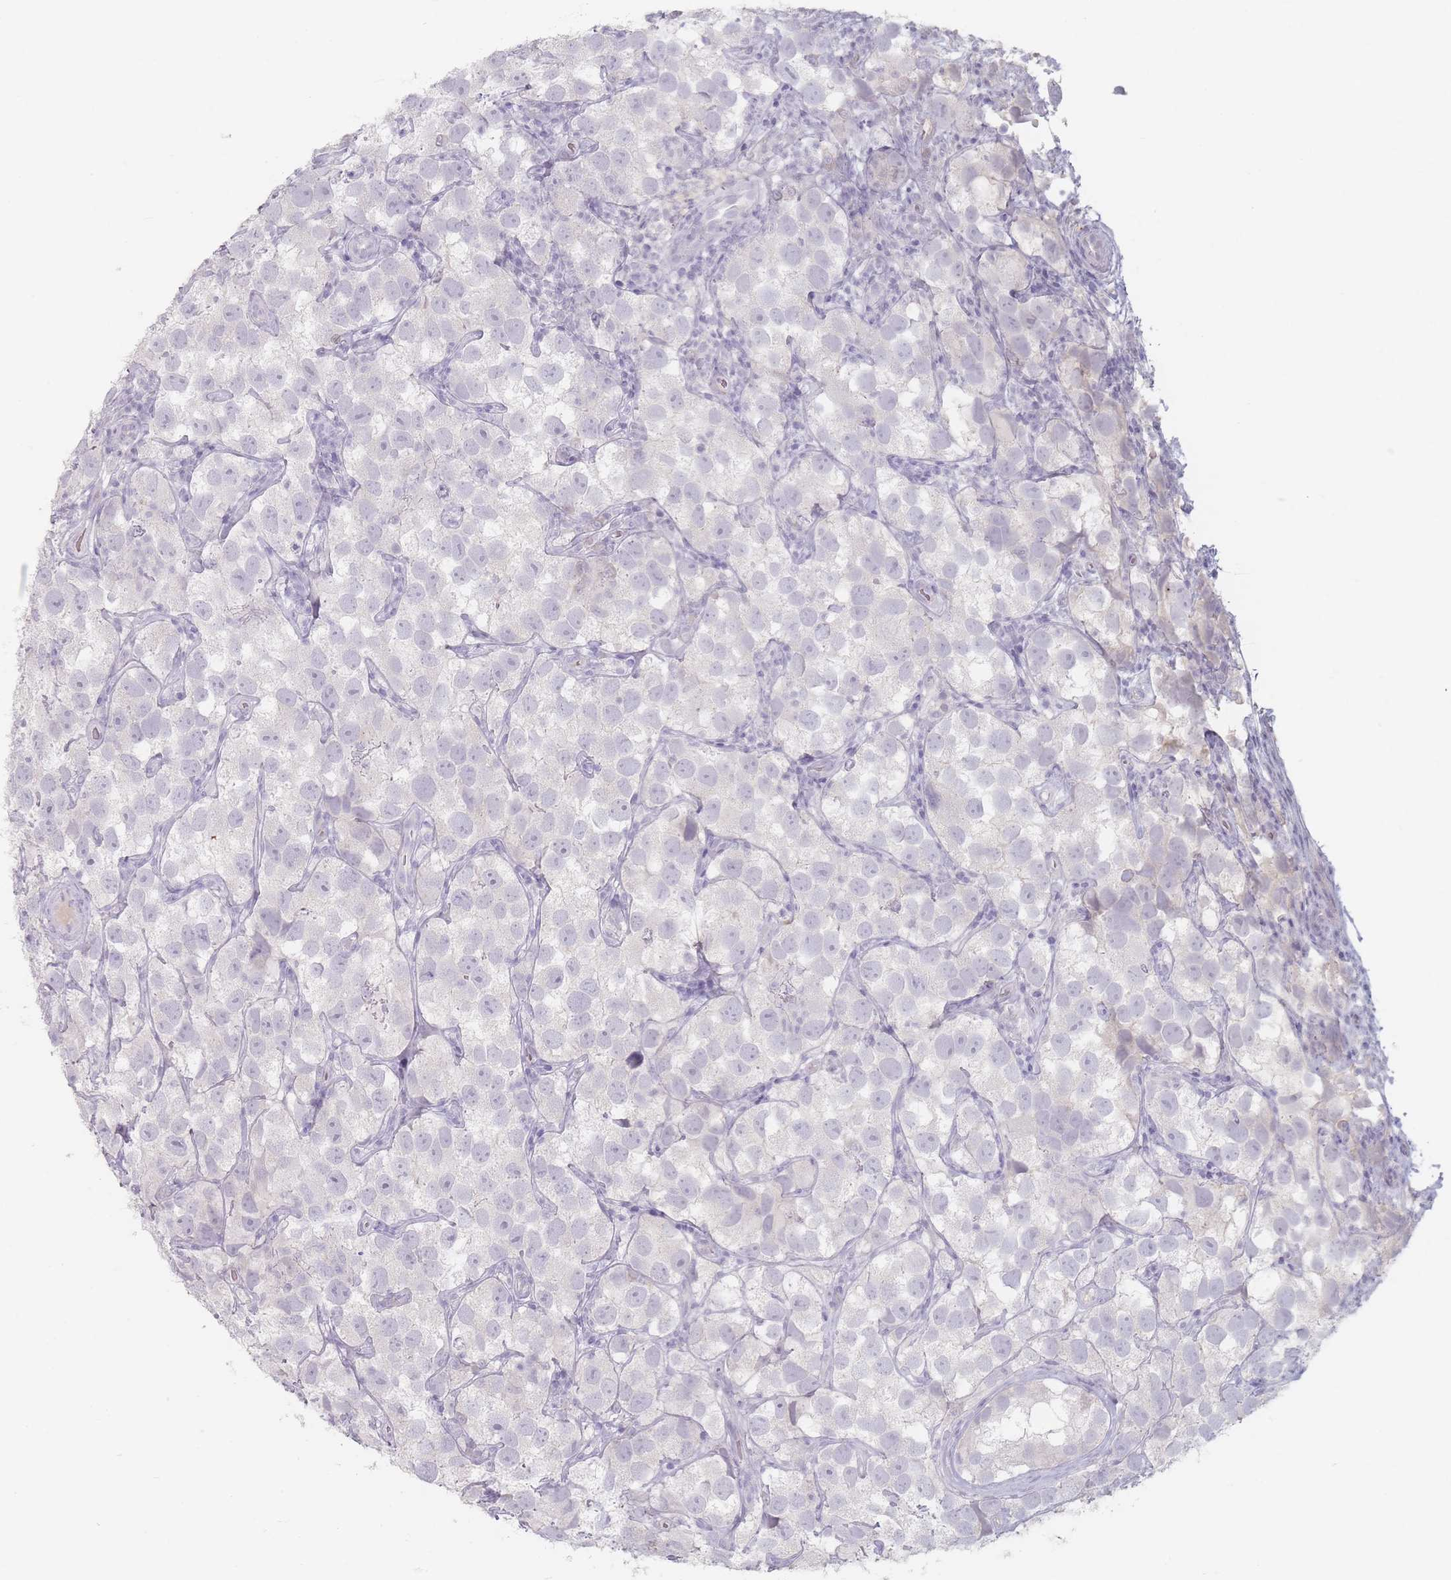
{"staining": {"intensity": "negative", "quantity": "none", "location": "none"}, "tissue": "testis cancer", "cell_type": "Tumor cells", "image_type": "cancer", "snomed": [{"axis": "morphology", "description": "Seminoma, NOS"}, {"axis": "topography", "description": "Testis"}], "caption": "Protein analysis of testis cancer (seminoma) exhibits no significant staining in tumor cells.", "gene": "HELZ2", "patient": {"sex": "male", "age": 26}}